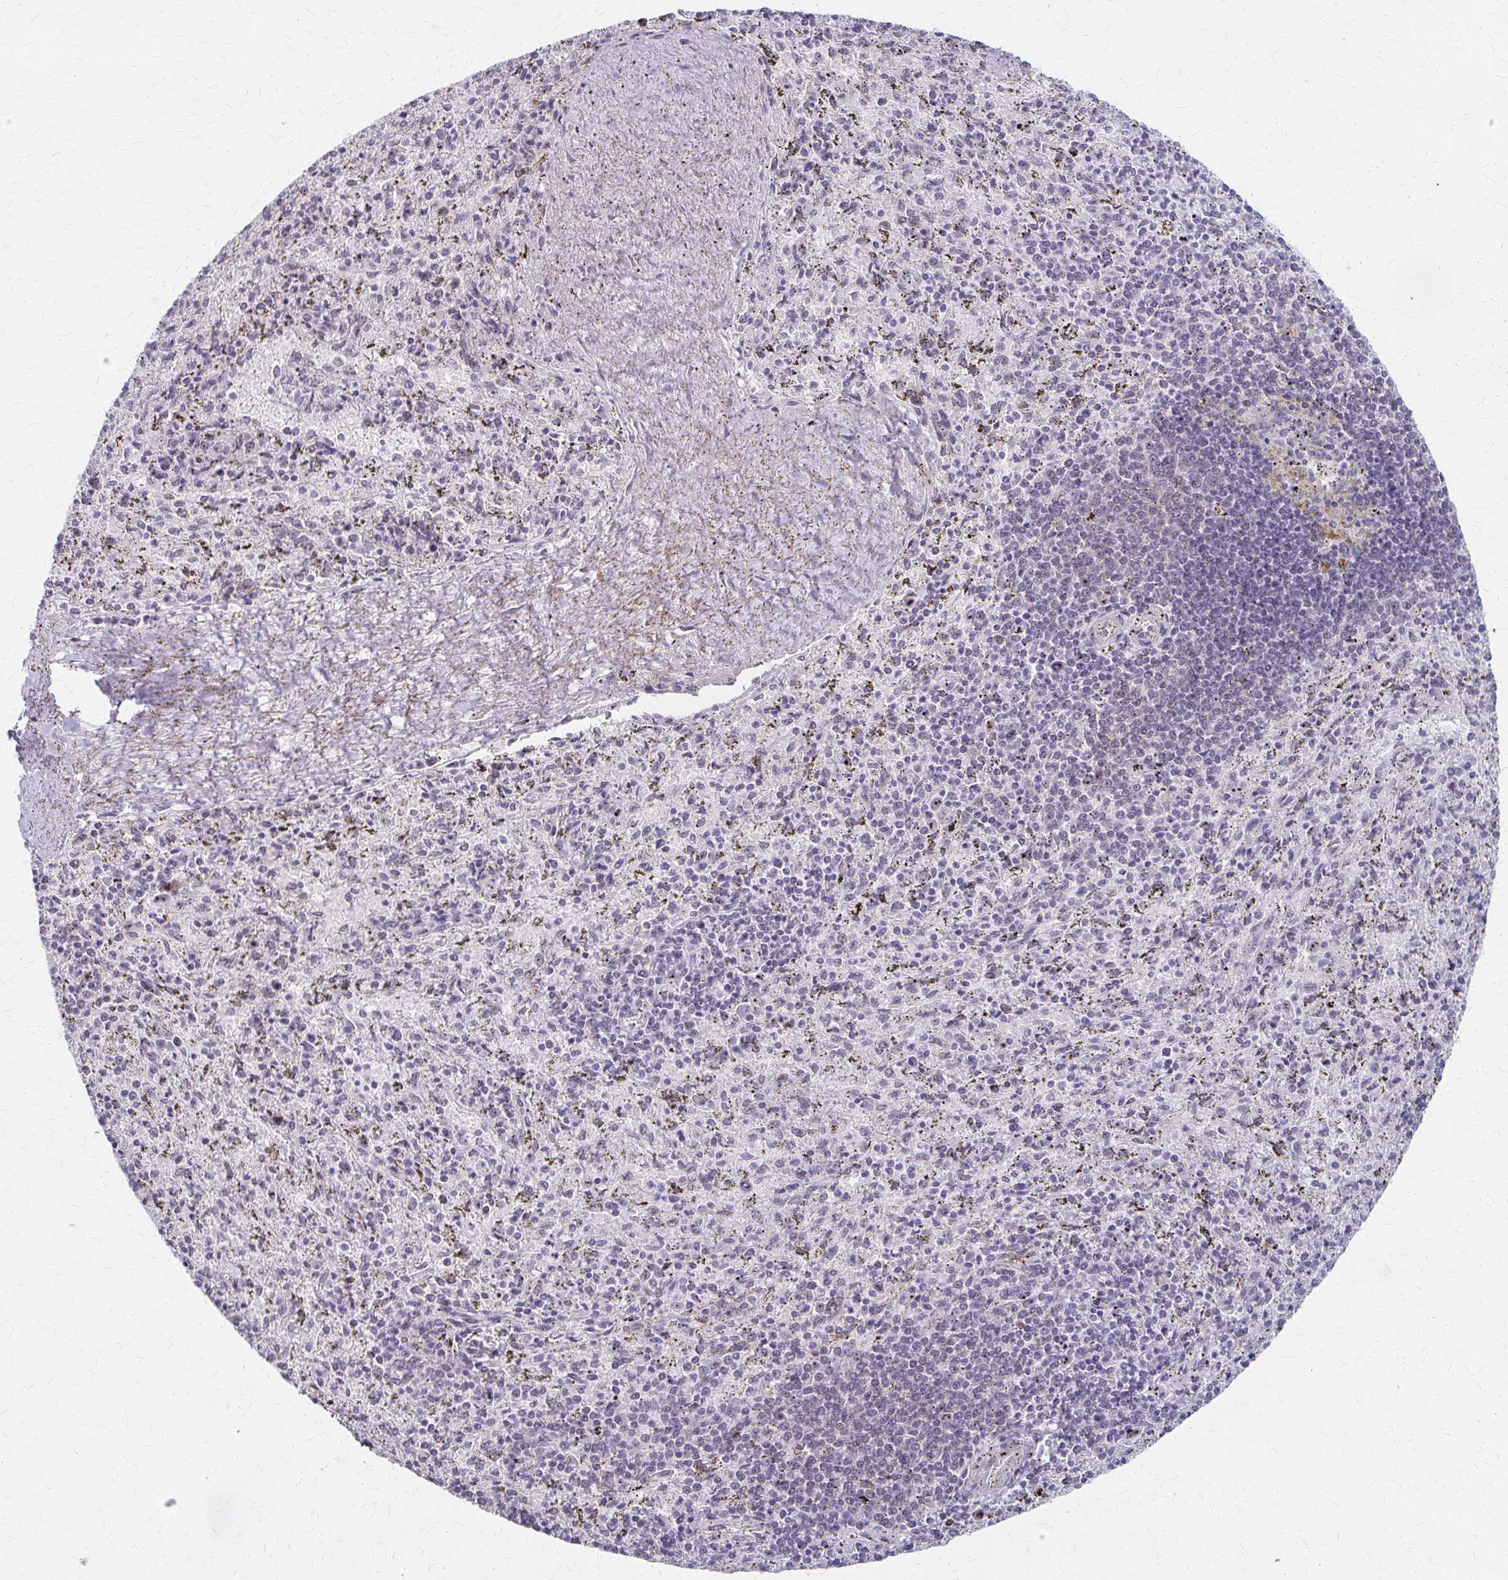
{"staining": {"intensity": "negative", "quantity": "none", "location": "none"}, "tissue": "spleen", "cell_type": "Cells in red pulp", "image_type": "normal", "snomed": [{"axis": "morphology", "description": "Normal tissue, NOS"}, {"axis": "topography", "description": "Spleen"}], "caption": "An immunohistochemistry (IHC) micrograph of benign spleen is shown. There is no staining in cells in red pulp of spleen.", "gene": "PES1", "patient": {"sex": "male", "age": 57}}